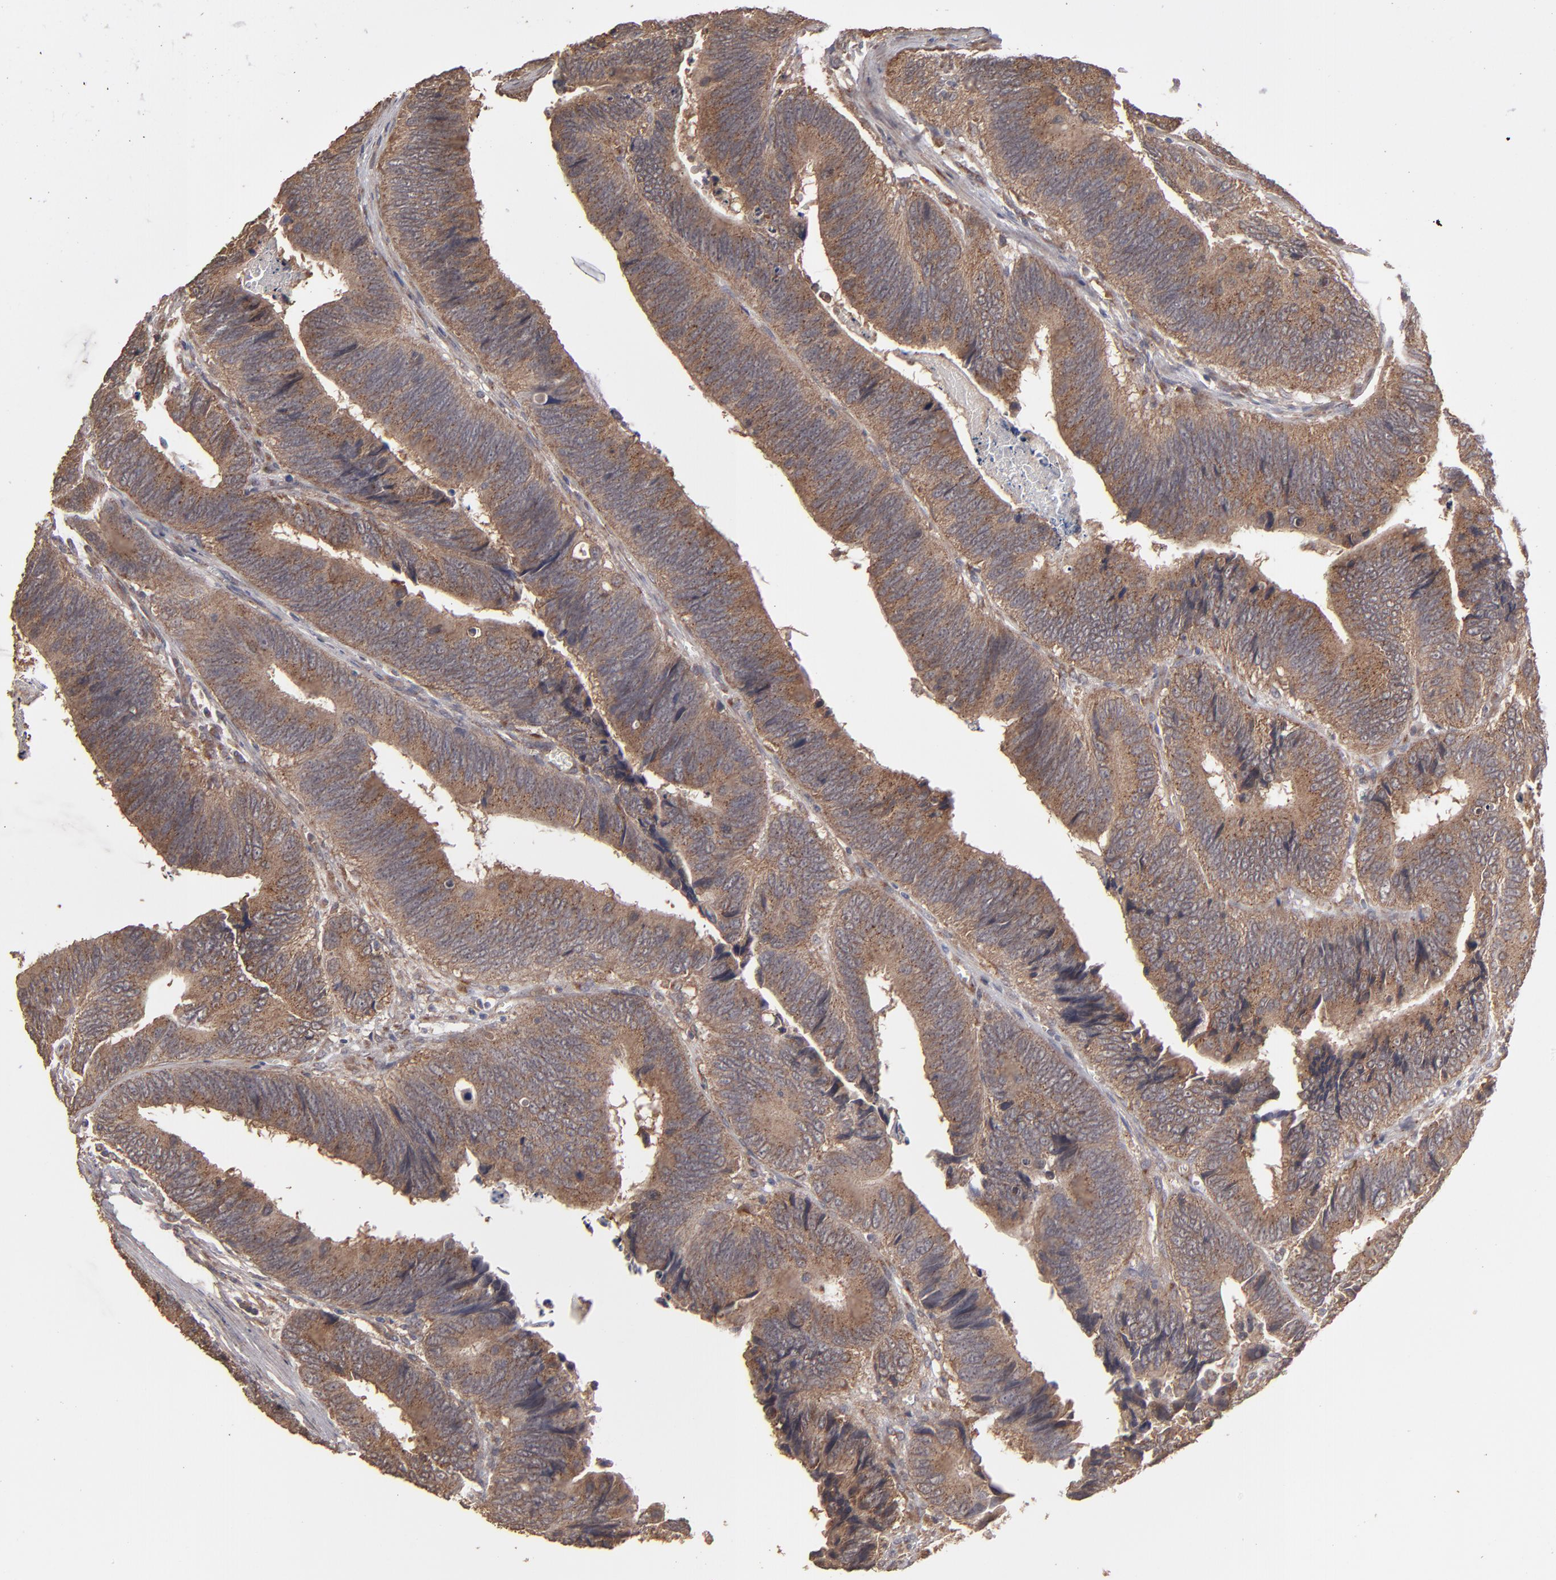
{"staining": {"intensity": "moderate", "quantity": ">75%", "location": "cytoplasmic/membranous"}, "tissue": "colorectal cancer", "cell_type": "Tumor cells", "image_type": "cancer", "snomed": [{"axis": "morphology", "description": "Adenocarcinoma, NOS"}, {"axis": "topography", "description": "Colon"}], "caption": "Moderate cytoplasmic/membranous protein expression is appreciated in about >75% of tumor cells in colorectal cancer (adenocarcinoma).", "gene": "MMP2", "patient": {"sex": "male", "age": 72}}